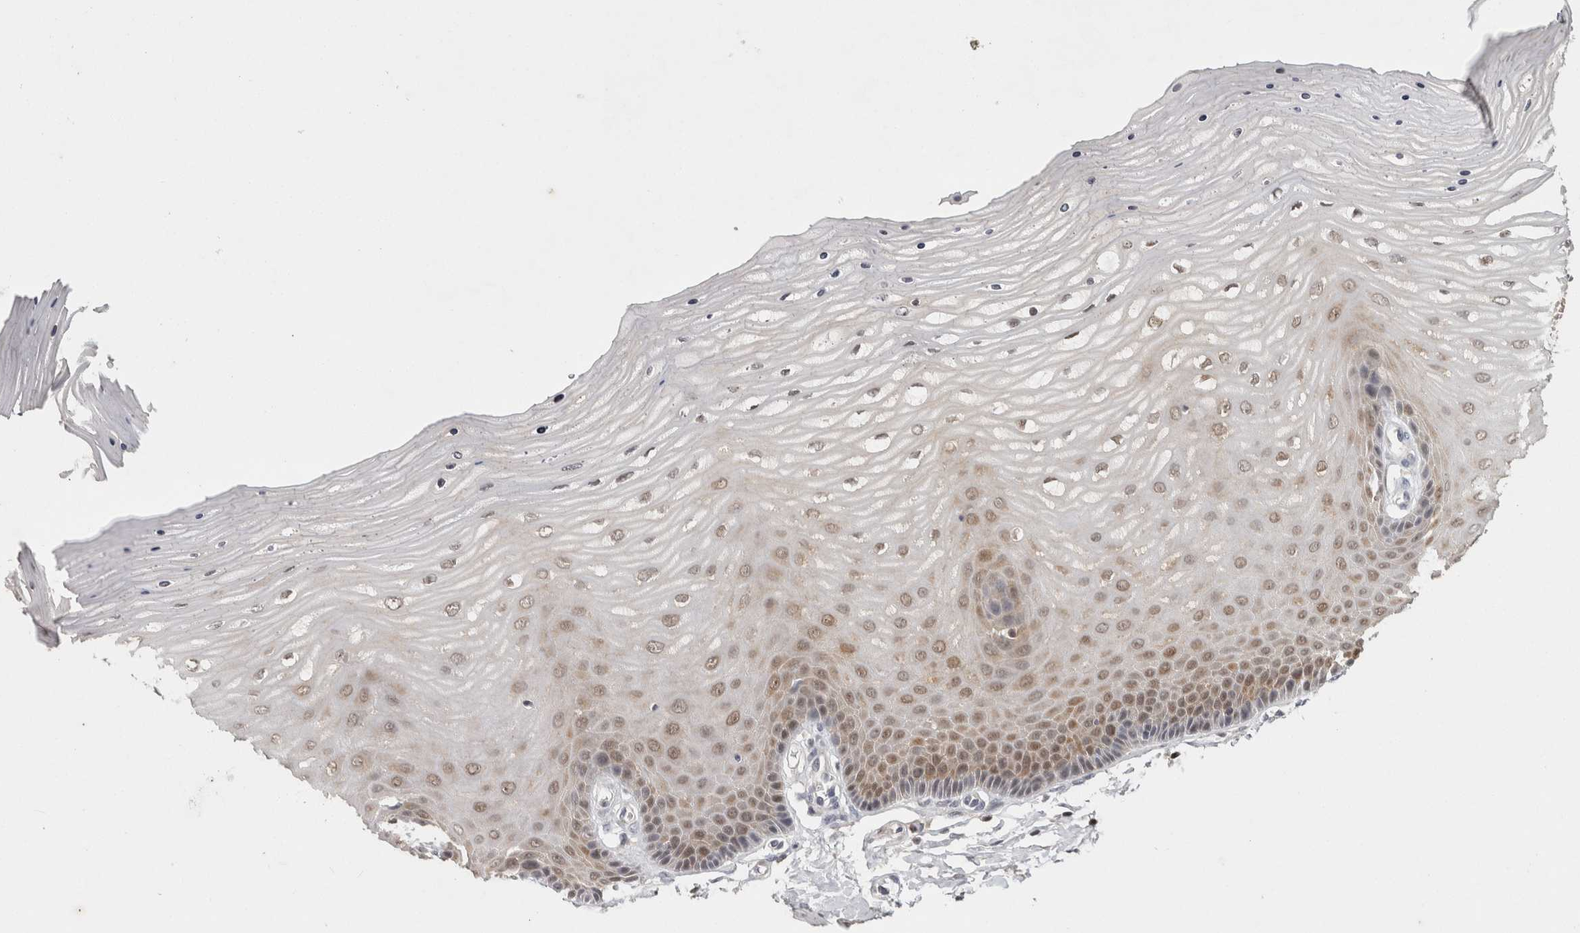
{"staining": {"intensity": "weak", "quantity": "<25%", "location": "cytoplasmic/membranous"}, "tissue": "cervix", "cell_type": "Glandular cells", "image_type": "normal", "snomed": [{"axis": "morphology", "description": "Normal tissue, NOS"}, {"axis": "topography", "description": "Cervix"}], "caption": "This is a histopathology image of immunohistochemistry (IHC) staining of benign cervix, which shows no expression in glandular cells. The staining is performed using DAB brown chromogen with nuclei counter-stained in using hematoxylin.", "gene": "ACAT2", "patient": {"sex": "female", "age": 55}}